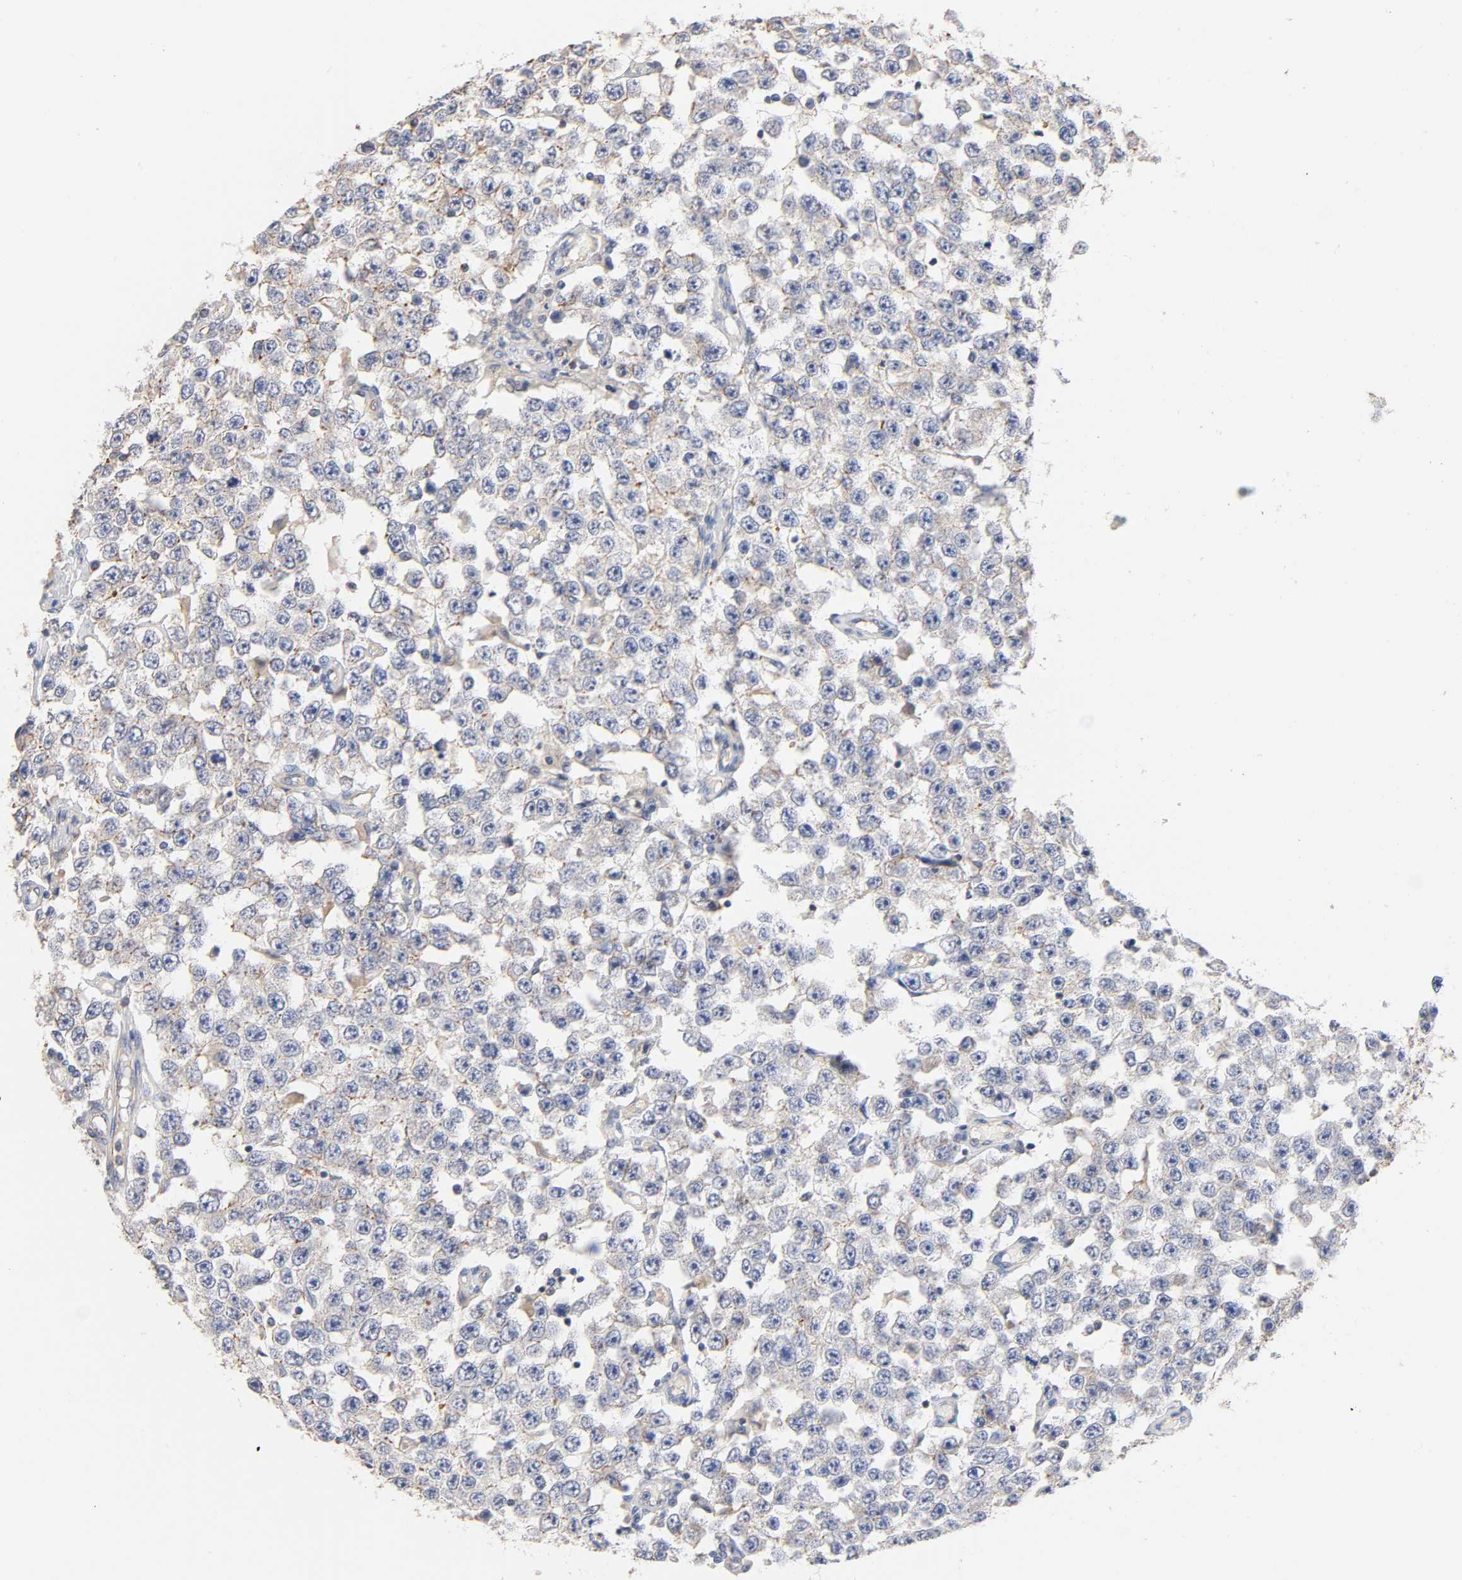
{"staining": {"intensity": "weak", "quantity": "25%-75%", "location": "cytoplasmic/membranous"}, "tissue": "testis cancer", "cell_type": "Tumor cells", "image_type": "cancer", "snomed": [{"axis": "morphology", "description": "Seminoma, NOS"}, {"axis": "topography", "description": "Testis"}], "caption": "Testis cancer (seminoma) stained with a protein marker displays weak staining in tumor cells.", "gene": "STRN3", "patient": {"sex": "male", "age": 52}}